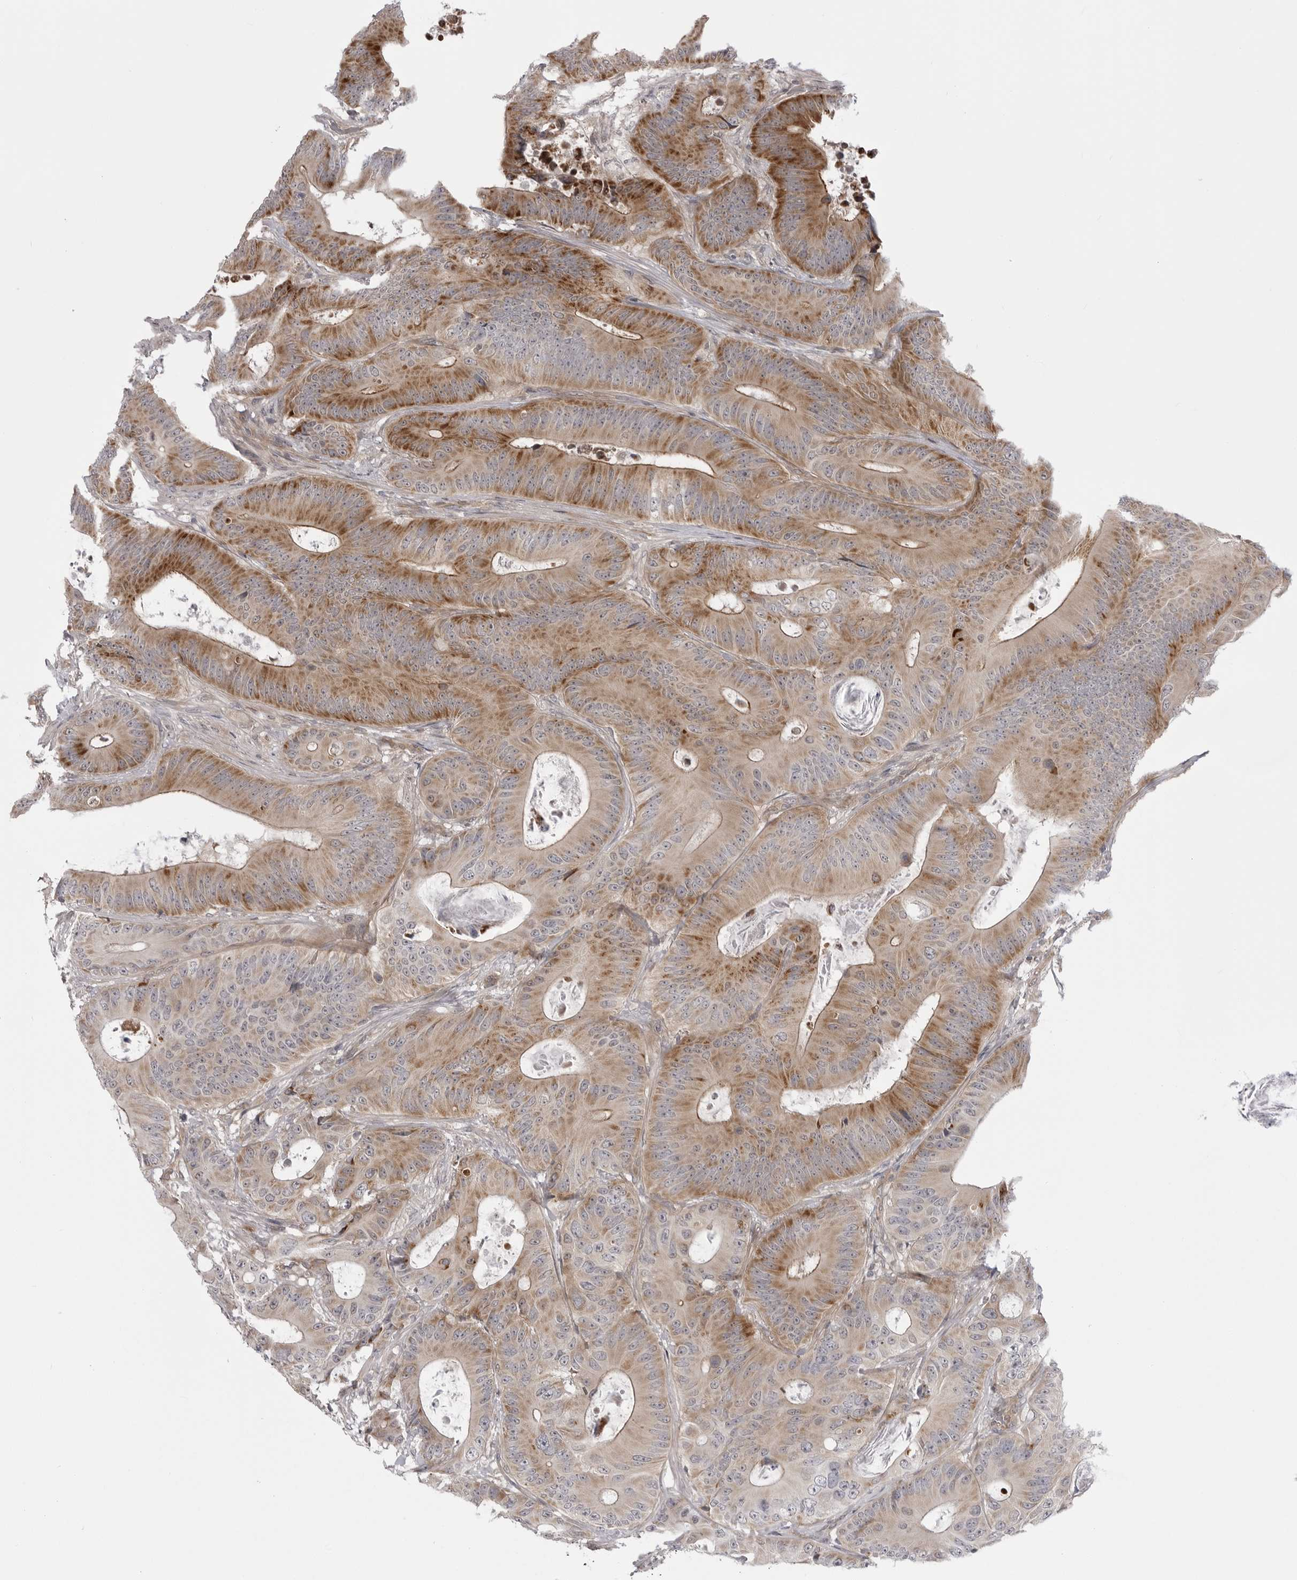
{"staining": {"intensity": "strong", "quantity": "25%-75%", "location": "cytoplasmic/membranous"}, "tissue": "colorectal cancer", "cell_type": "Tumor cells", "image_type": "cancer", "snomed": [{"axis": "morphology", "description": "Adenocarcinoma, NOS"}, {"axis": "topography", "description": "Colon"}], "caption": "Immunohistochemistry of colorectal adenocarcinoma demonstrates high levels of strong cytoplasmic/membranous staining in approximately 25%-75% of tumor cells.", "gene": "CCDC18", "patient": {"sex": "male", "age": 83}}